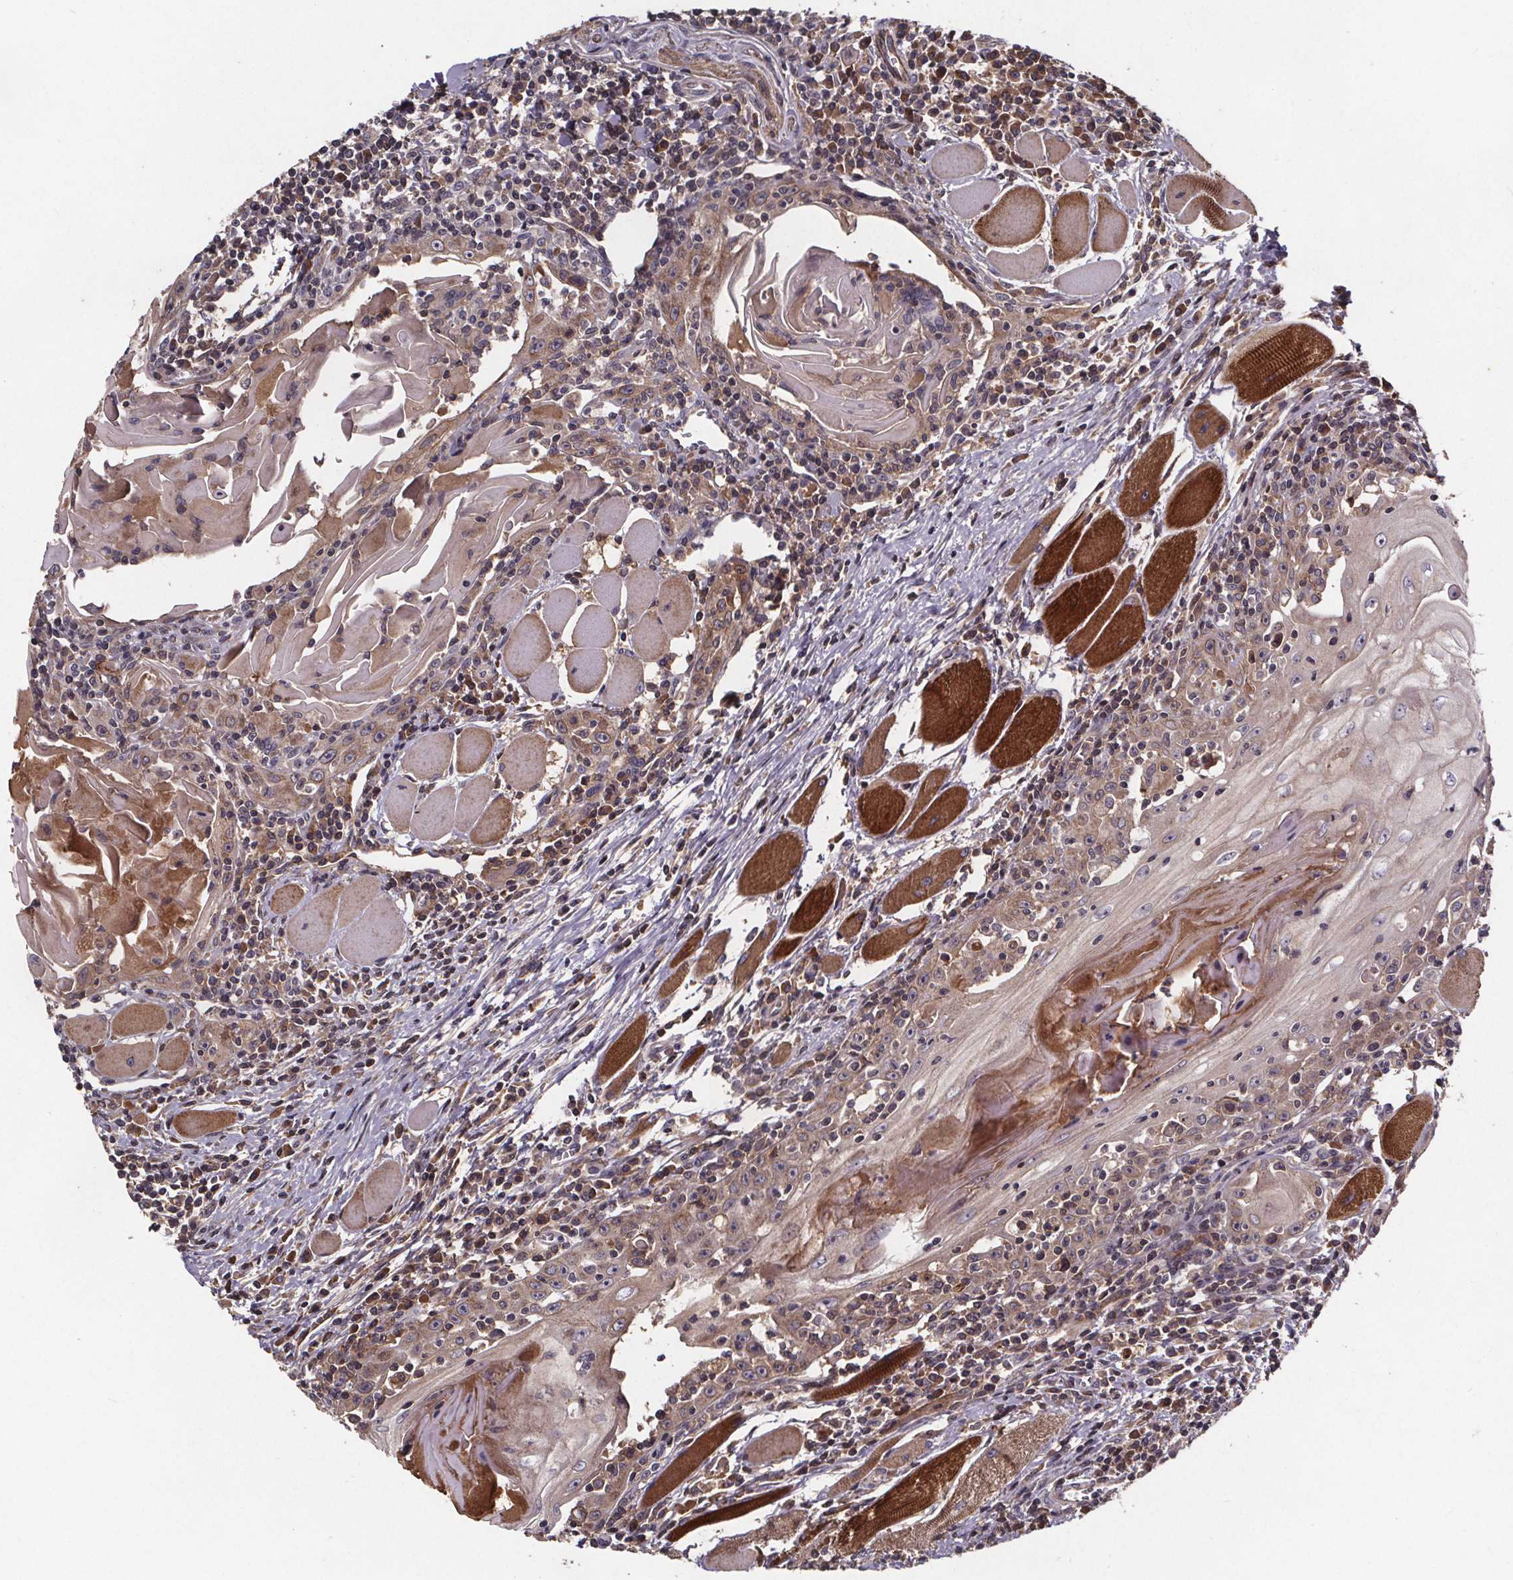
{"staining": {"intensity": "weak", "quantity": "25%-75%", "location": "cytoplasmic/membranous"}, "tissue": "head and neck cancer", "cell_type": "Tumor cells", "image_type": "cancer", "snomed": [{"axis": "morphology", "description": "Normal tissue, NOS"}, {"axis": "morphology", "description": "Squamous cell carcinoma, NOS"}, {"axis": "topography", "description": "Oral tissue"}, {"axis": "topography", "description": "Head-Neck"}], "caption": "Head and neck cancer (squamous cell carcinoma) was stained to show a protein in brown. There is low levels of weak cytoplasmic/membranous staining in approximately 25%-75% of tumor cells.", "gene": "FASTKD3", "patient": {"sex": "male", "age": 52}}